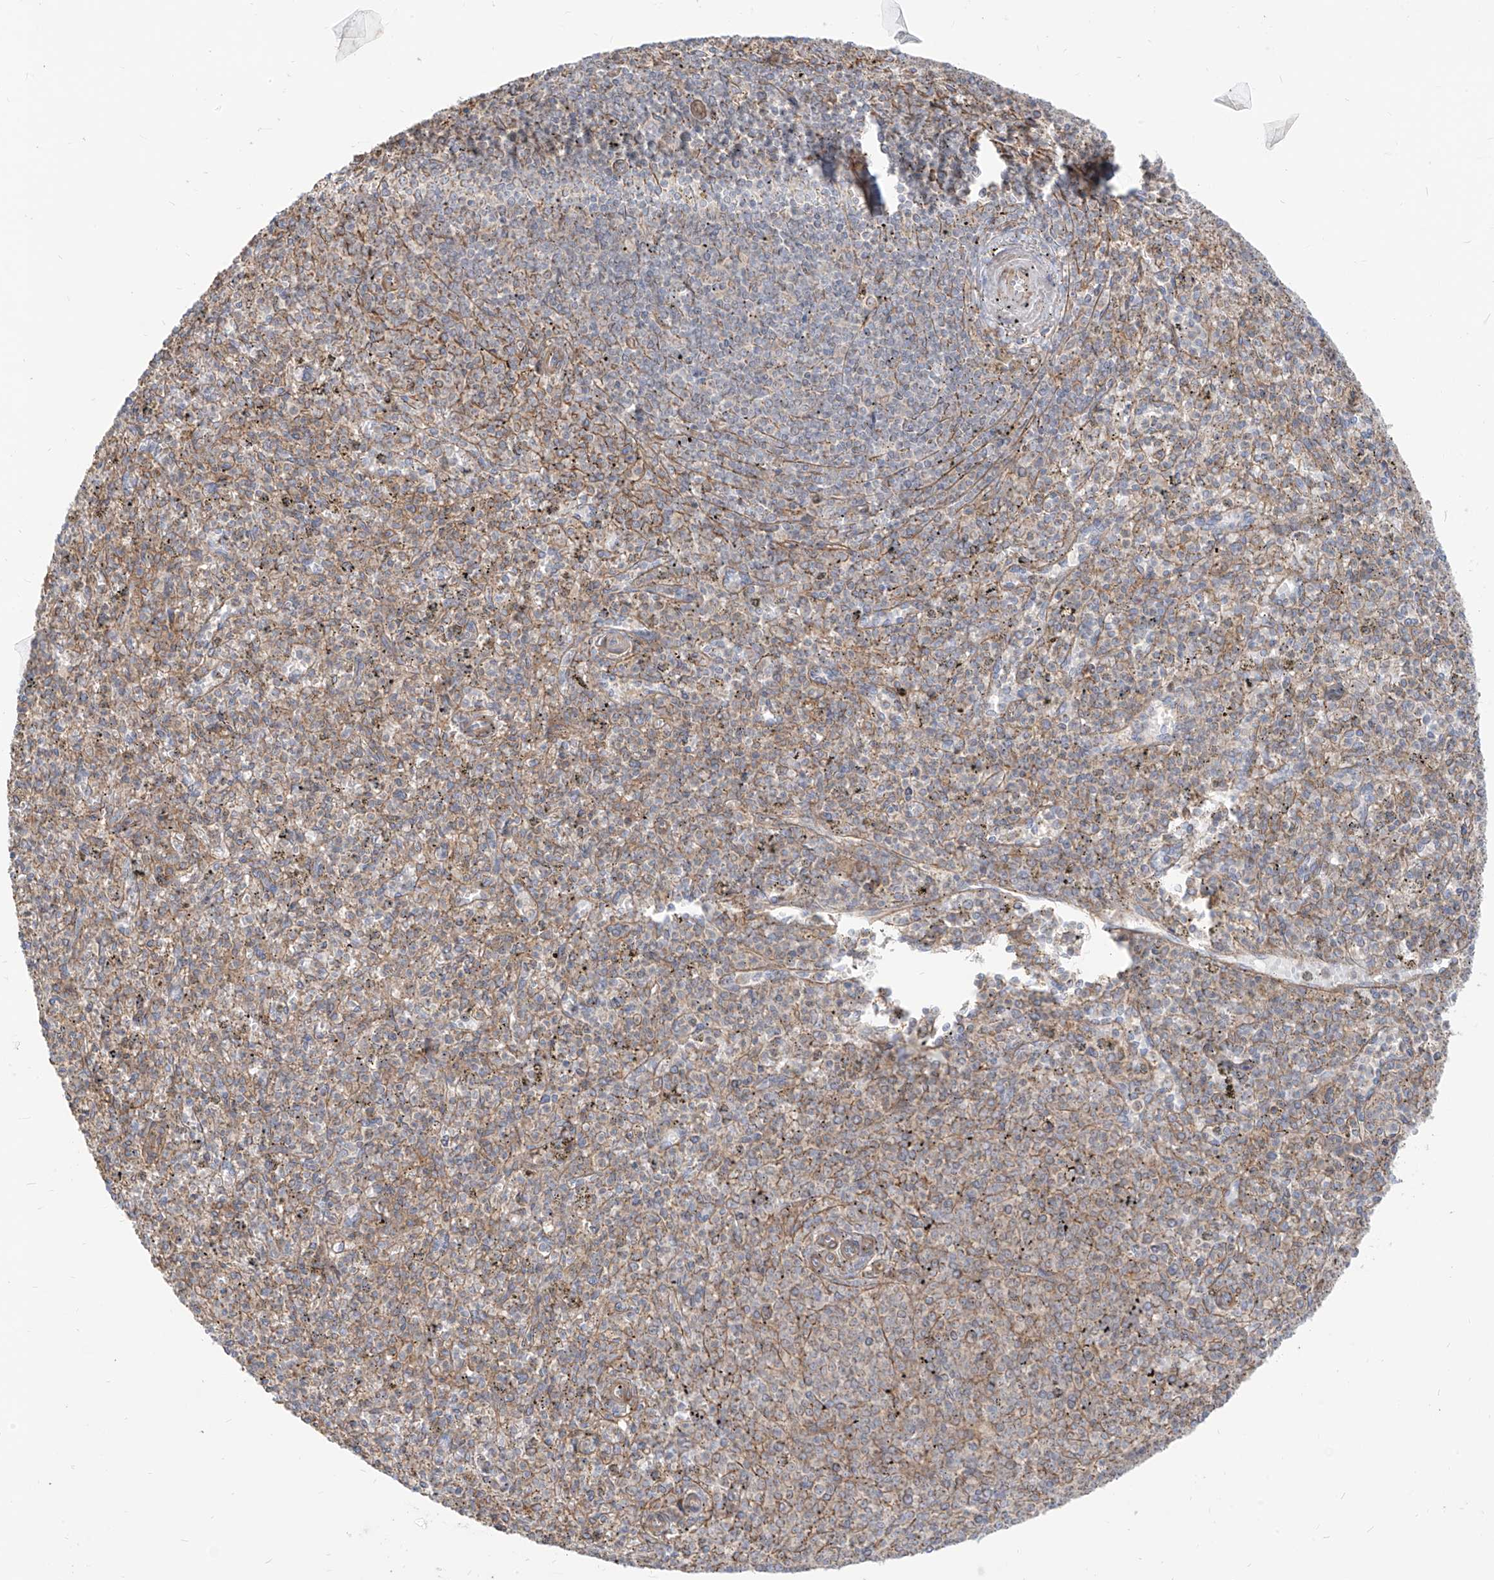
{"staining": {"intensity": "moderate", "quantity": "25%-75%", "location": "cytoplasmic/membranous"}, "tissue": "spleen", "cell_type": "Cells in red pulp", "image_type": "normal", "snomed": [{"axis": "morphology", "description": "Normal tissue, NOS"}, {"axis": "topography", "description": "Spleen"}], "caption": "Moderate cytoplasmic/membranous protein expression is seen in about 25%-75% of cells in red pulp in spleen. (Brightfield microscopy of DAB IHC at high magnification).", "gene": "PLCL1", "patient": {"sex": "male", "age": 72}}